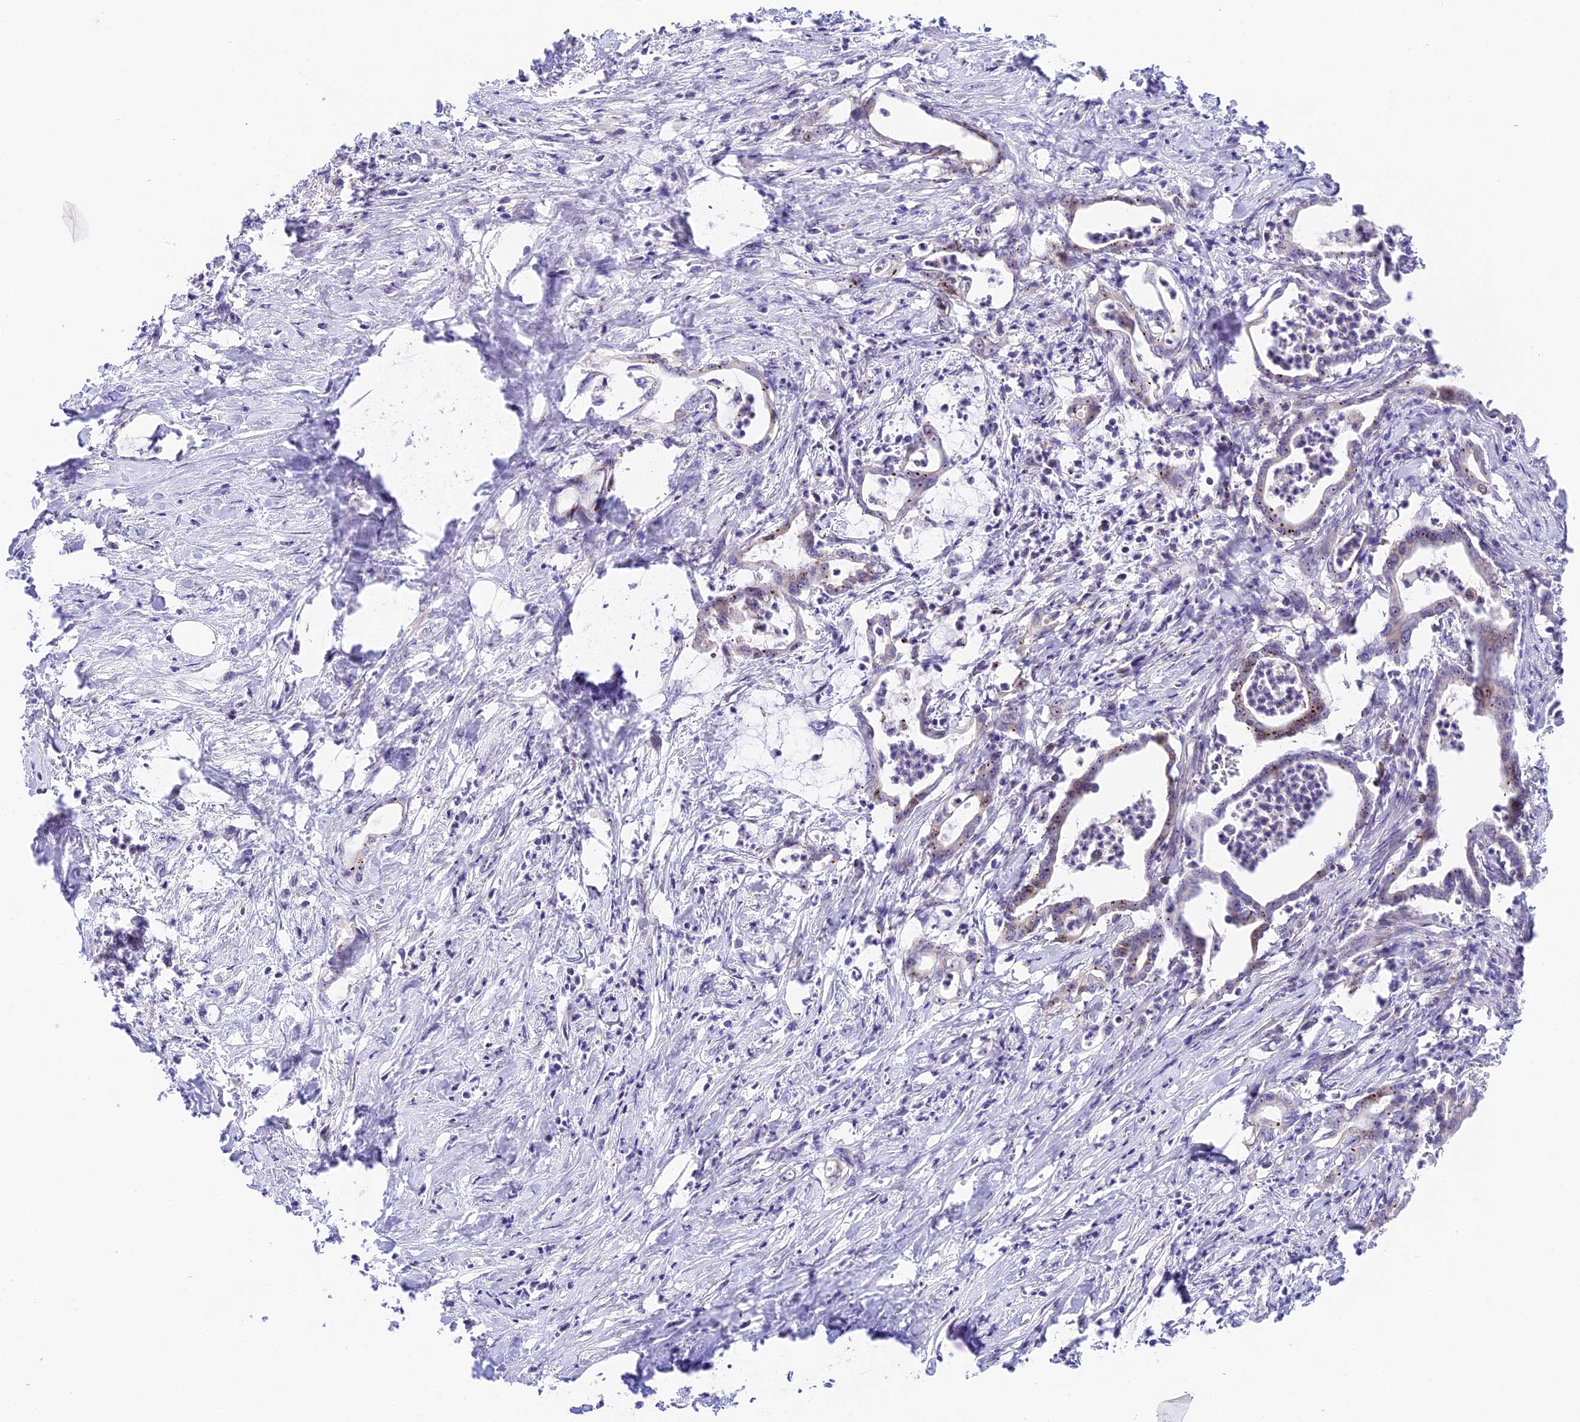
{"staining": {"intensity": "moderate", "quantity": "<25%", "location": "cytoplasmic/membranous"}, "tissue": "pancreatic cancer", "cell_type": "Tumor cells", "image_type": "cancer", "snomed": [{"axis": "morphology", "description": "Adenocarcinoma, NOS"}, {"axis": "topography", "description": "Pancreas"}], "caption": "An immunohistochemistry histopathology image of tumor tissue is shown. Protein staining in brown labels moderate cytoplasmic/membranous positivity in pancreatic adenocarcinoma within tumor cells. (DAB (3,3'-diaminobenzidine) = brown stain, brightfield microscopy at high magnification).", "gene": "RAD51", "patient": {"sex": "female", "age": 55}}